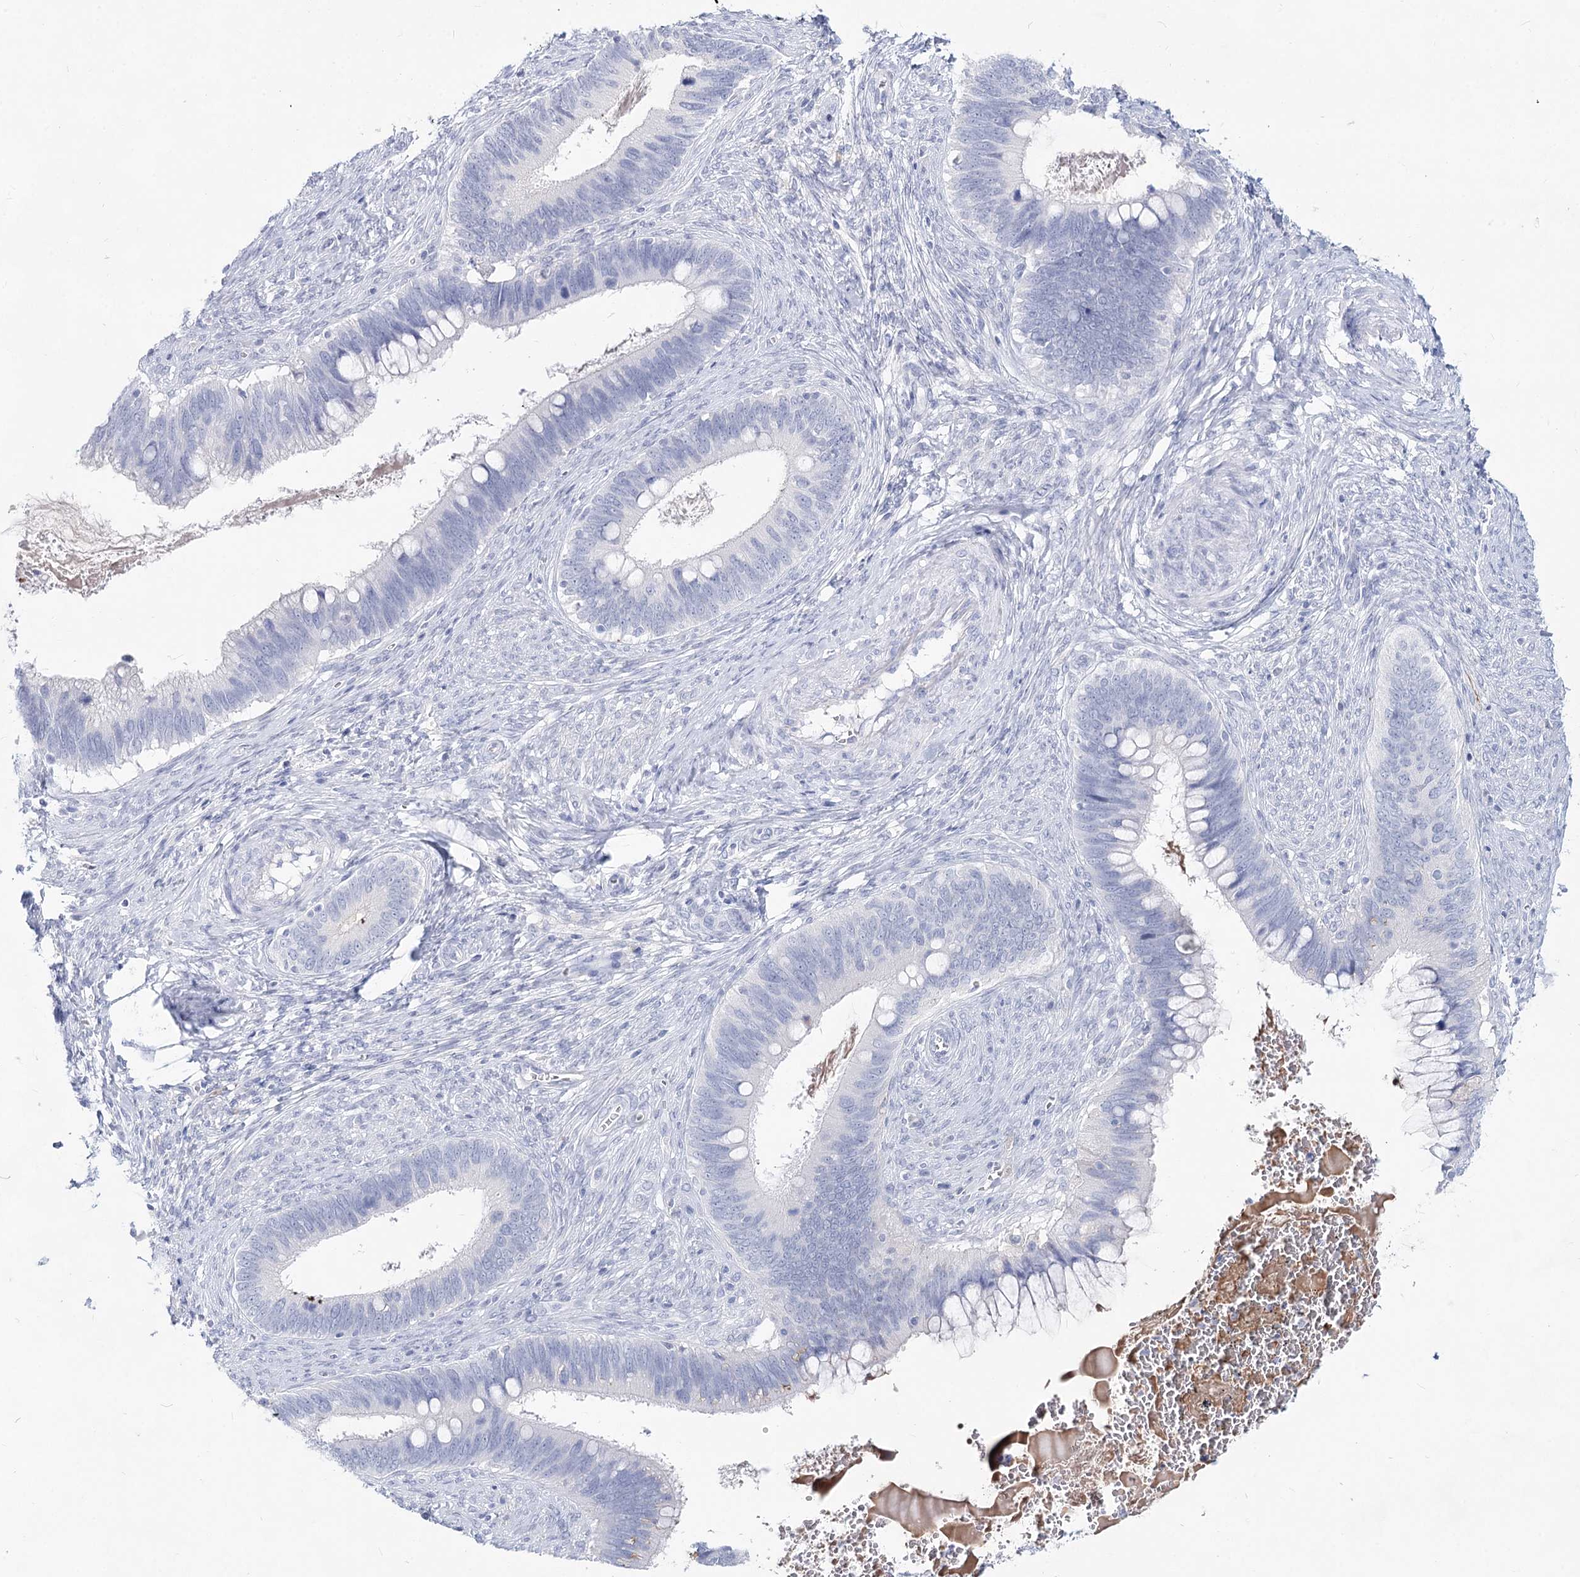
{"staining": {"intensity": "negative", "quantity": "none", "location": "none"}, "tissue": "cervical cancer", "cell_type": "Tumor cells", "image_type": "cancer", "snomed": [{"axis": "morphology", "description": "Adenocarcinoma, NOS"}, {"axis": "topography", "description": "Cervix"}], "caption": "The photomicrograph exhibits no significant expression in tumor cells of cervical adenocarcinoma.", "gene": "TASOR2", "patient": {"sex": "female", "age": 42}}